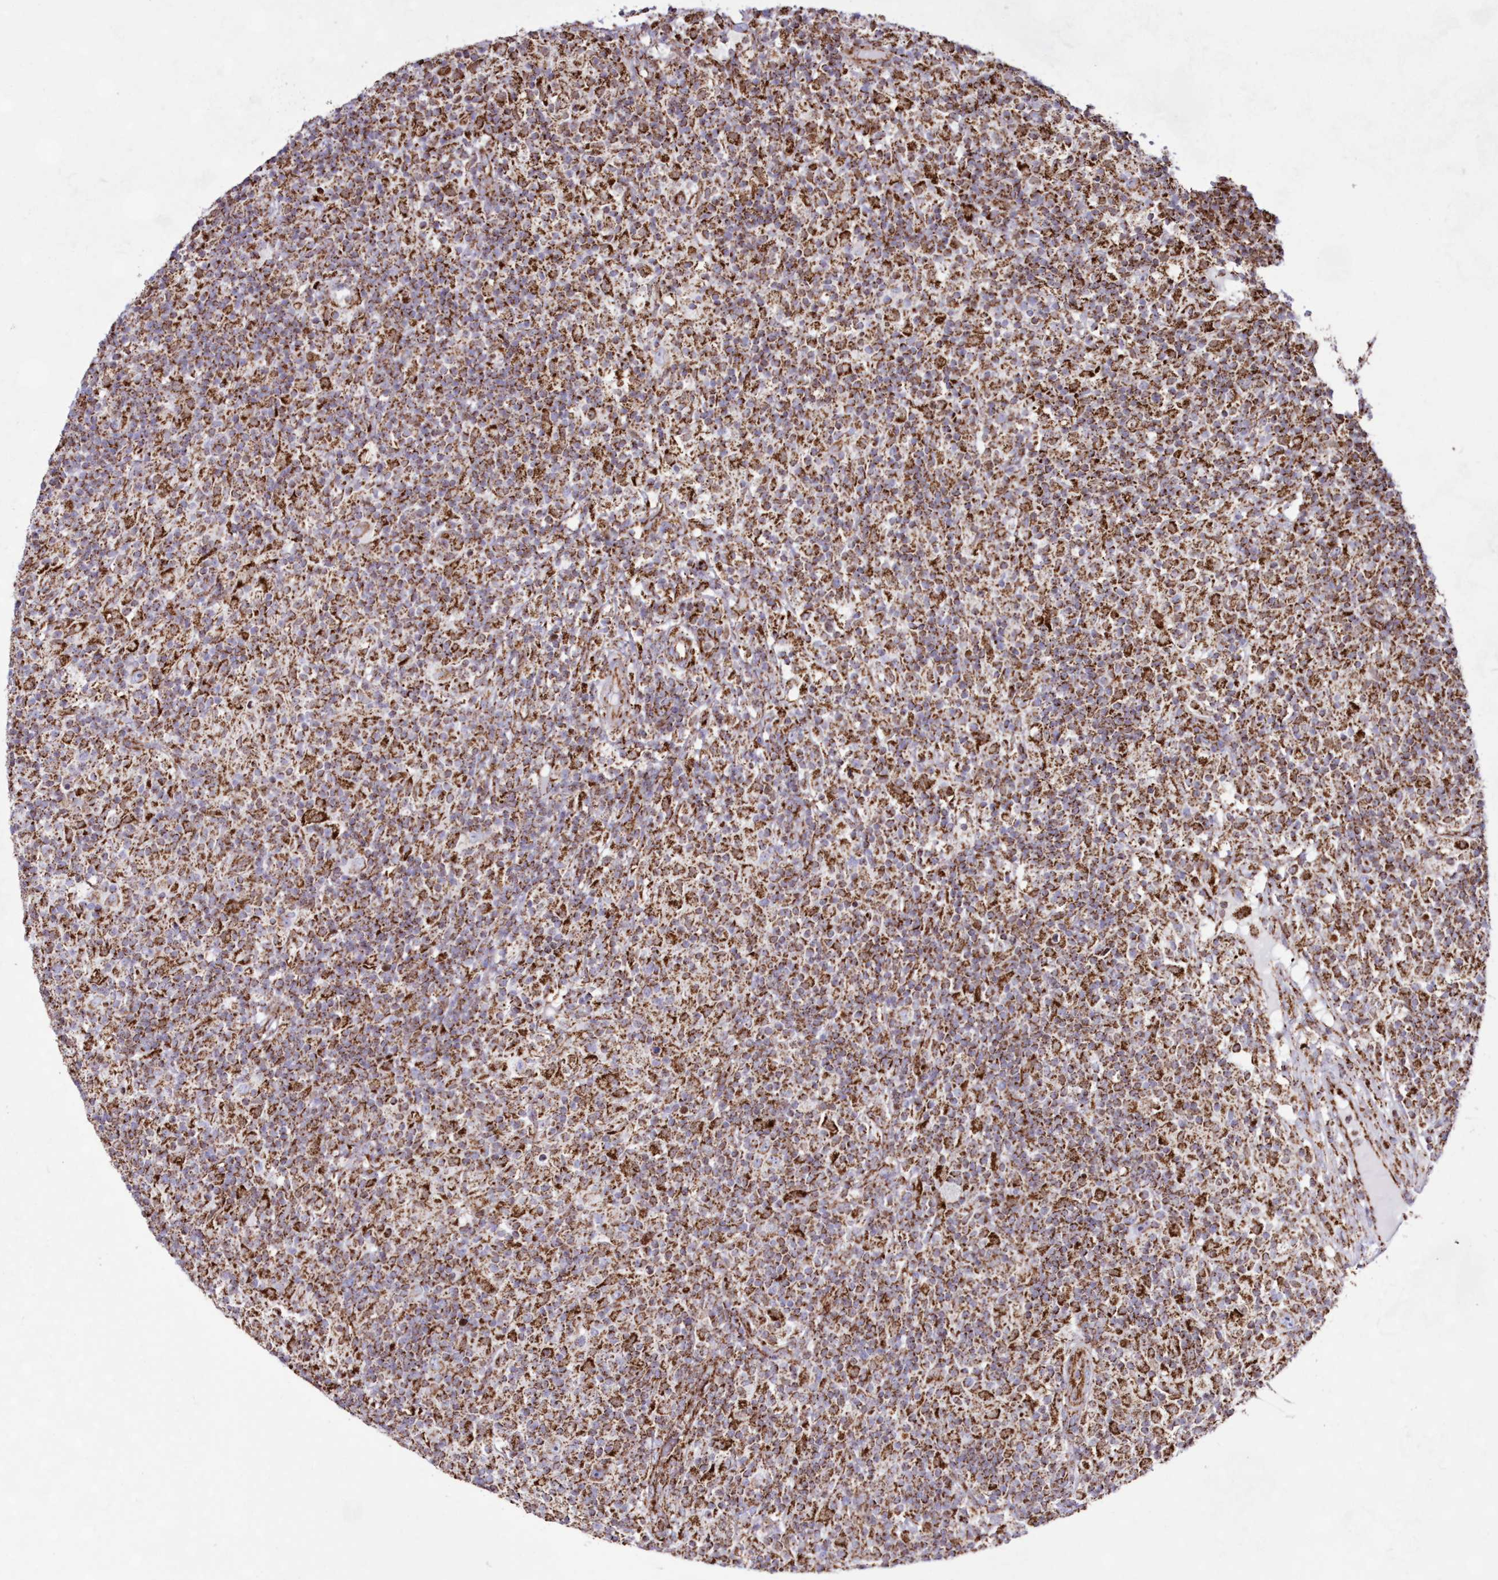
{"staining": {"intensity": "moderate", "quantity": ">75%", "location": "cytoplasmic/membranous"}, "tissue": "lymphoma", "cell_type": "Tumor cells", "image_type": "cancer", "snomed": [{"axis": "morphology", "description": "Hodgkin's disease, NOS"}, {"axis": "topography", "description": "Lymph node"}], "caption": "Immunohistochemical staining of lymphoma demonstrates medium levels of moderate cytoplasmic/membranous protein expression in about >75% of tumor cells. The staining is performed using DAB (3,3'-diaminobenzidine) brown chromogen to label protein expression. The nuclei are counter-stained blue using hematoxylin.", "gene": "HADHB", "patient": {"sex": "male", "age": 70}}